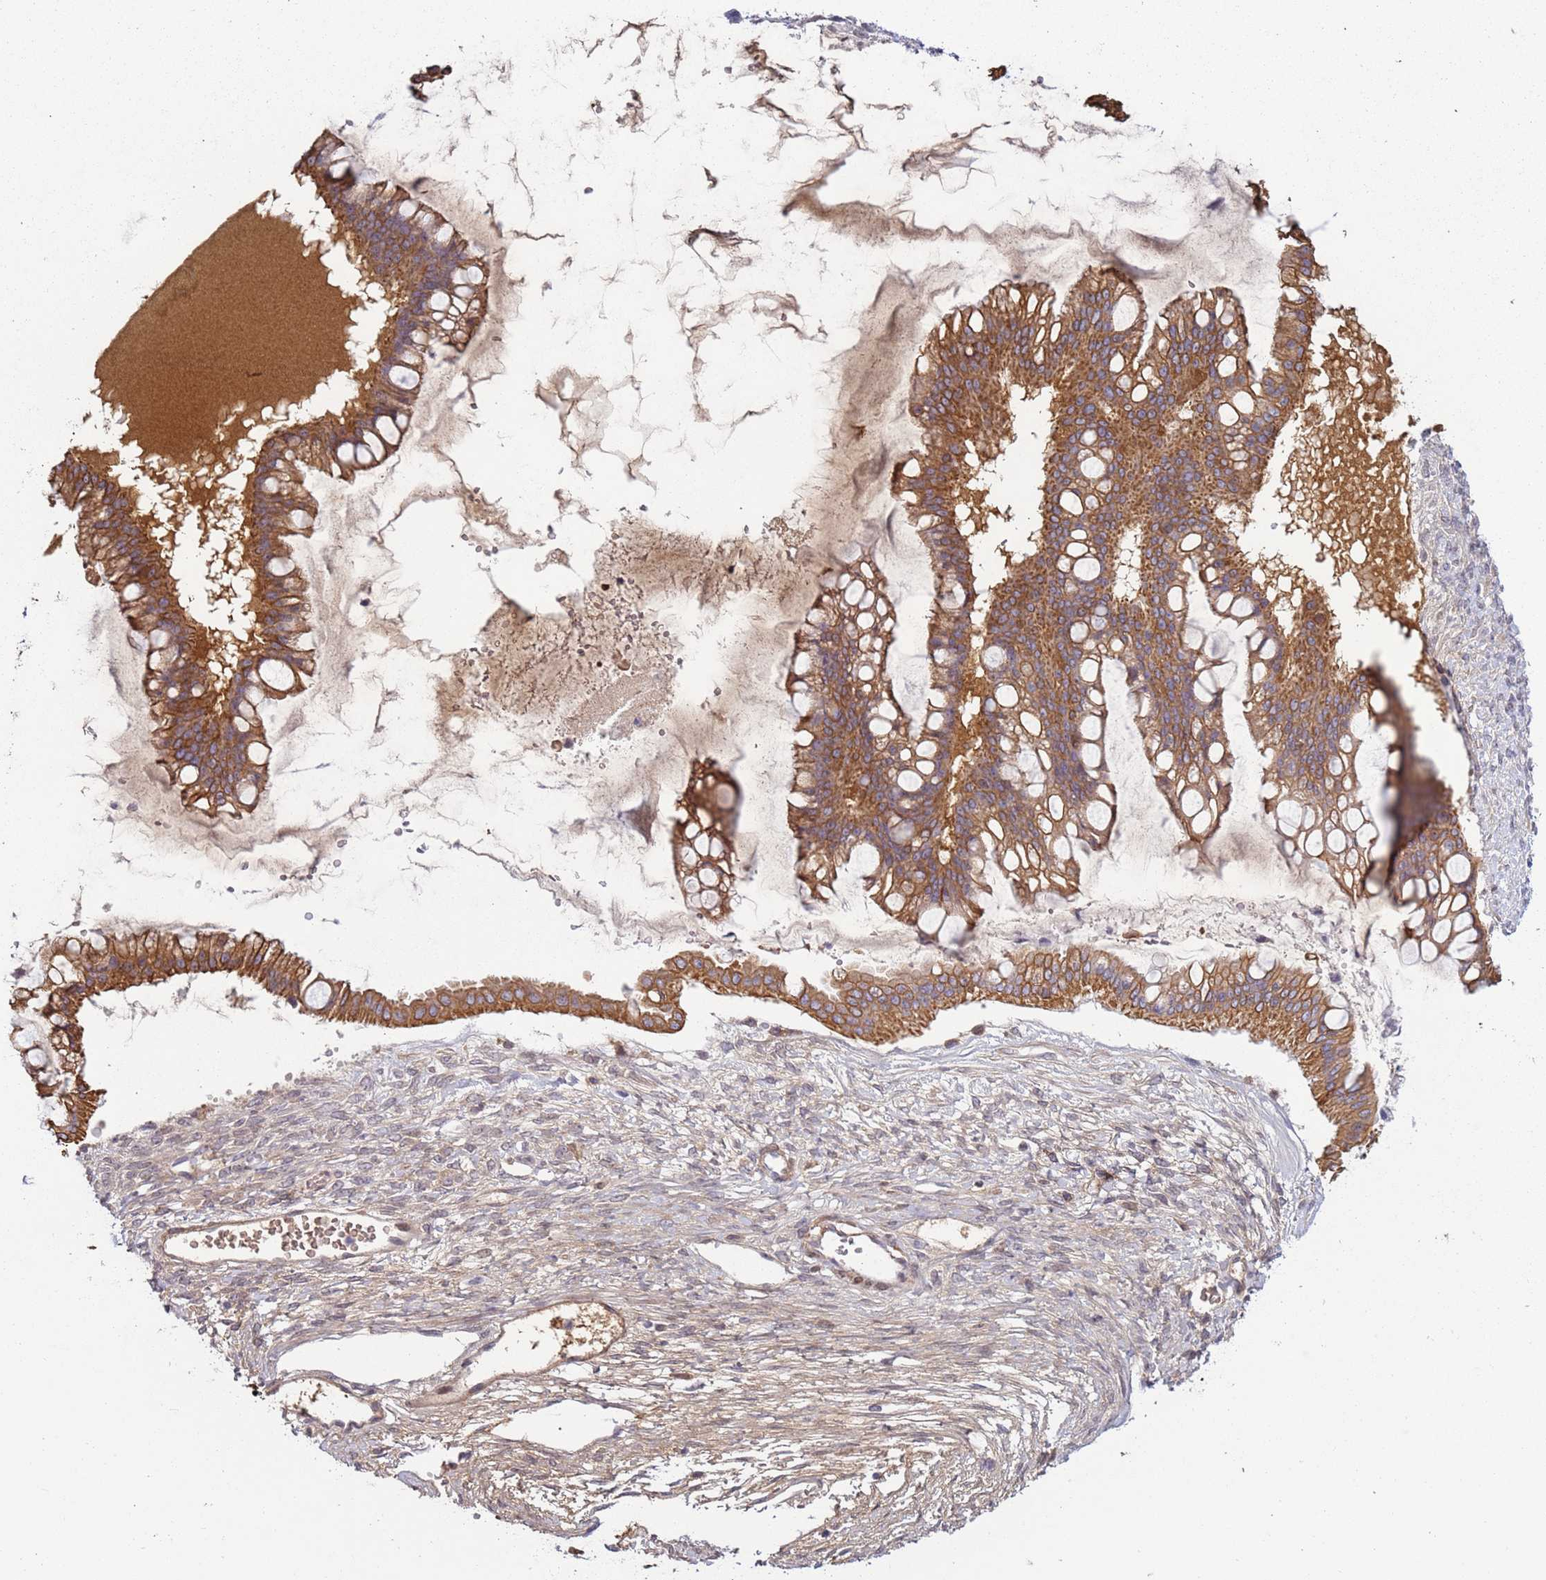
{"staining": {"intensity": "moderate", "quantity": ">75%", "location": "cytoplasmic/membranous"}, "tissue": "ovarian cancer", "cell_type": "Tumor cells", "image_type": "cancer", "snomed": [{"axis": "morphology", "description": "Cystadenocarcinoma, mucinous, NOS"}, {"axis": "topography", "description": "Ovary"}], "caption": "An immunohistochemistry photomicrograph of tumor tissue is shown. Protein staining in brown shows moderate cytoplasmic/membranous positivity in ovarian cancer (mucinous cystadenocarcinoma) within tumor cells.", "gene": "NPAP1", "patient": {"sex": "female", "age": 73}}